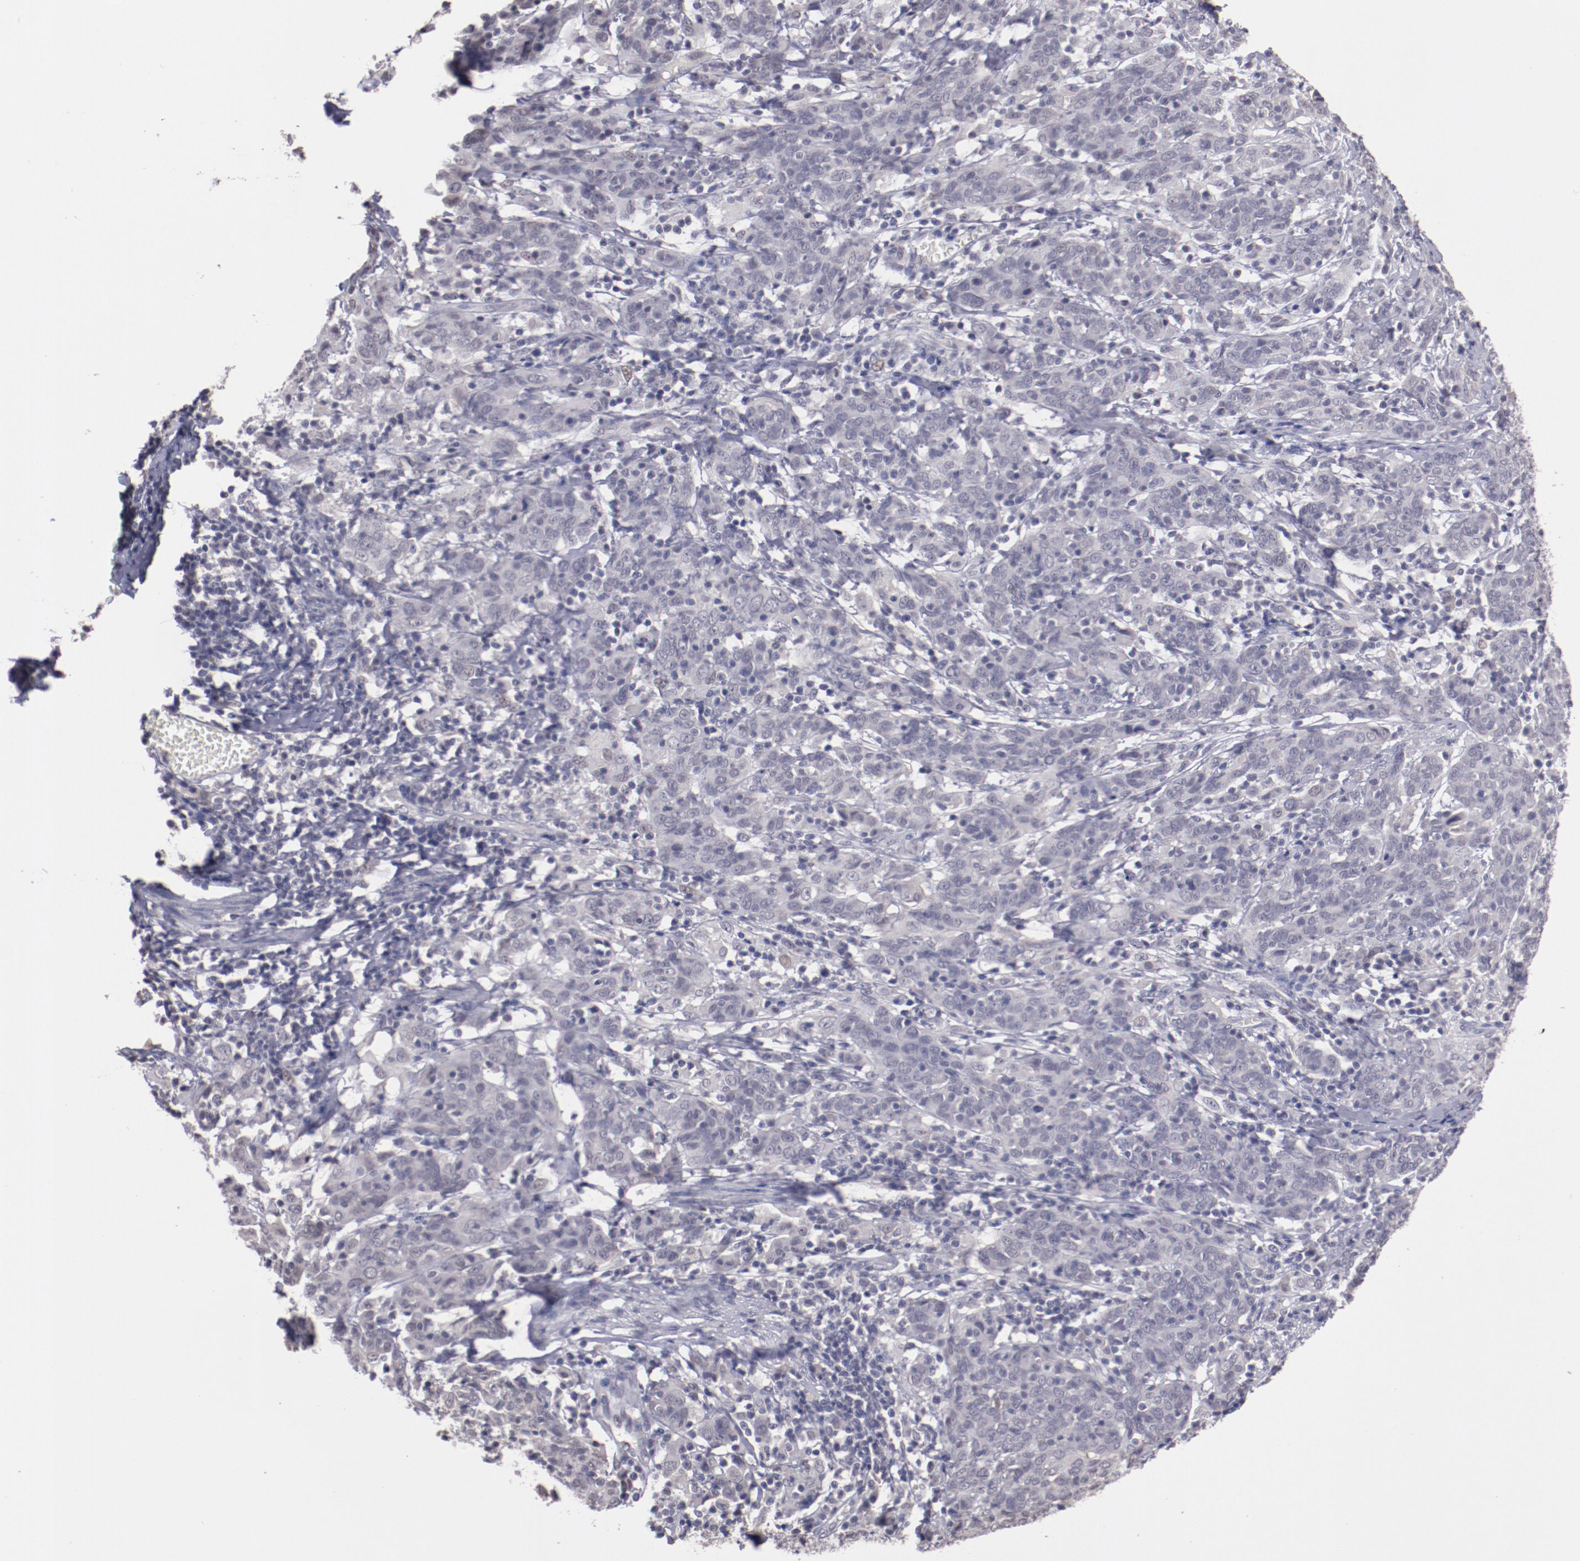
{"staining": {"intensity": "negative", "quantity": "none", "location": "none"}, "tissue": "cervical cancer", "cell_type": "Tumor cells", "image_type": "cancer", "snomed": [{"axis": "morphology", "description": "Normal tissue, NOS"}, {"axis": "morphology", "description": "Squamous cell carcinoma, NOS"}, {"axis": "topography", "description": "Cervix"}], "caption": "IHC micrograph of neoplastic tissue: cervical squamous cell carcinoma stained with DAB (3,3'-diaminobenzidine) reveals no significant protein positivity in tumor cells.", "gene": "NRXN3", "patient": {"sex": "female", "age": 67}}